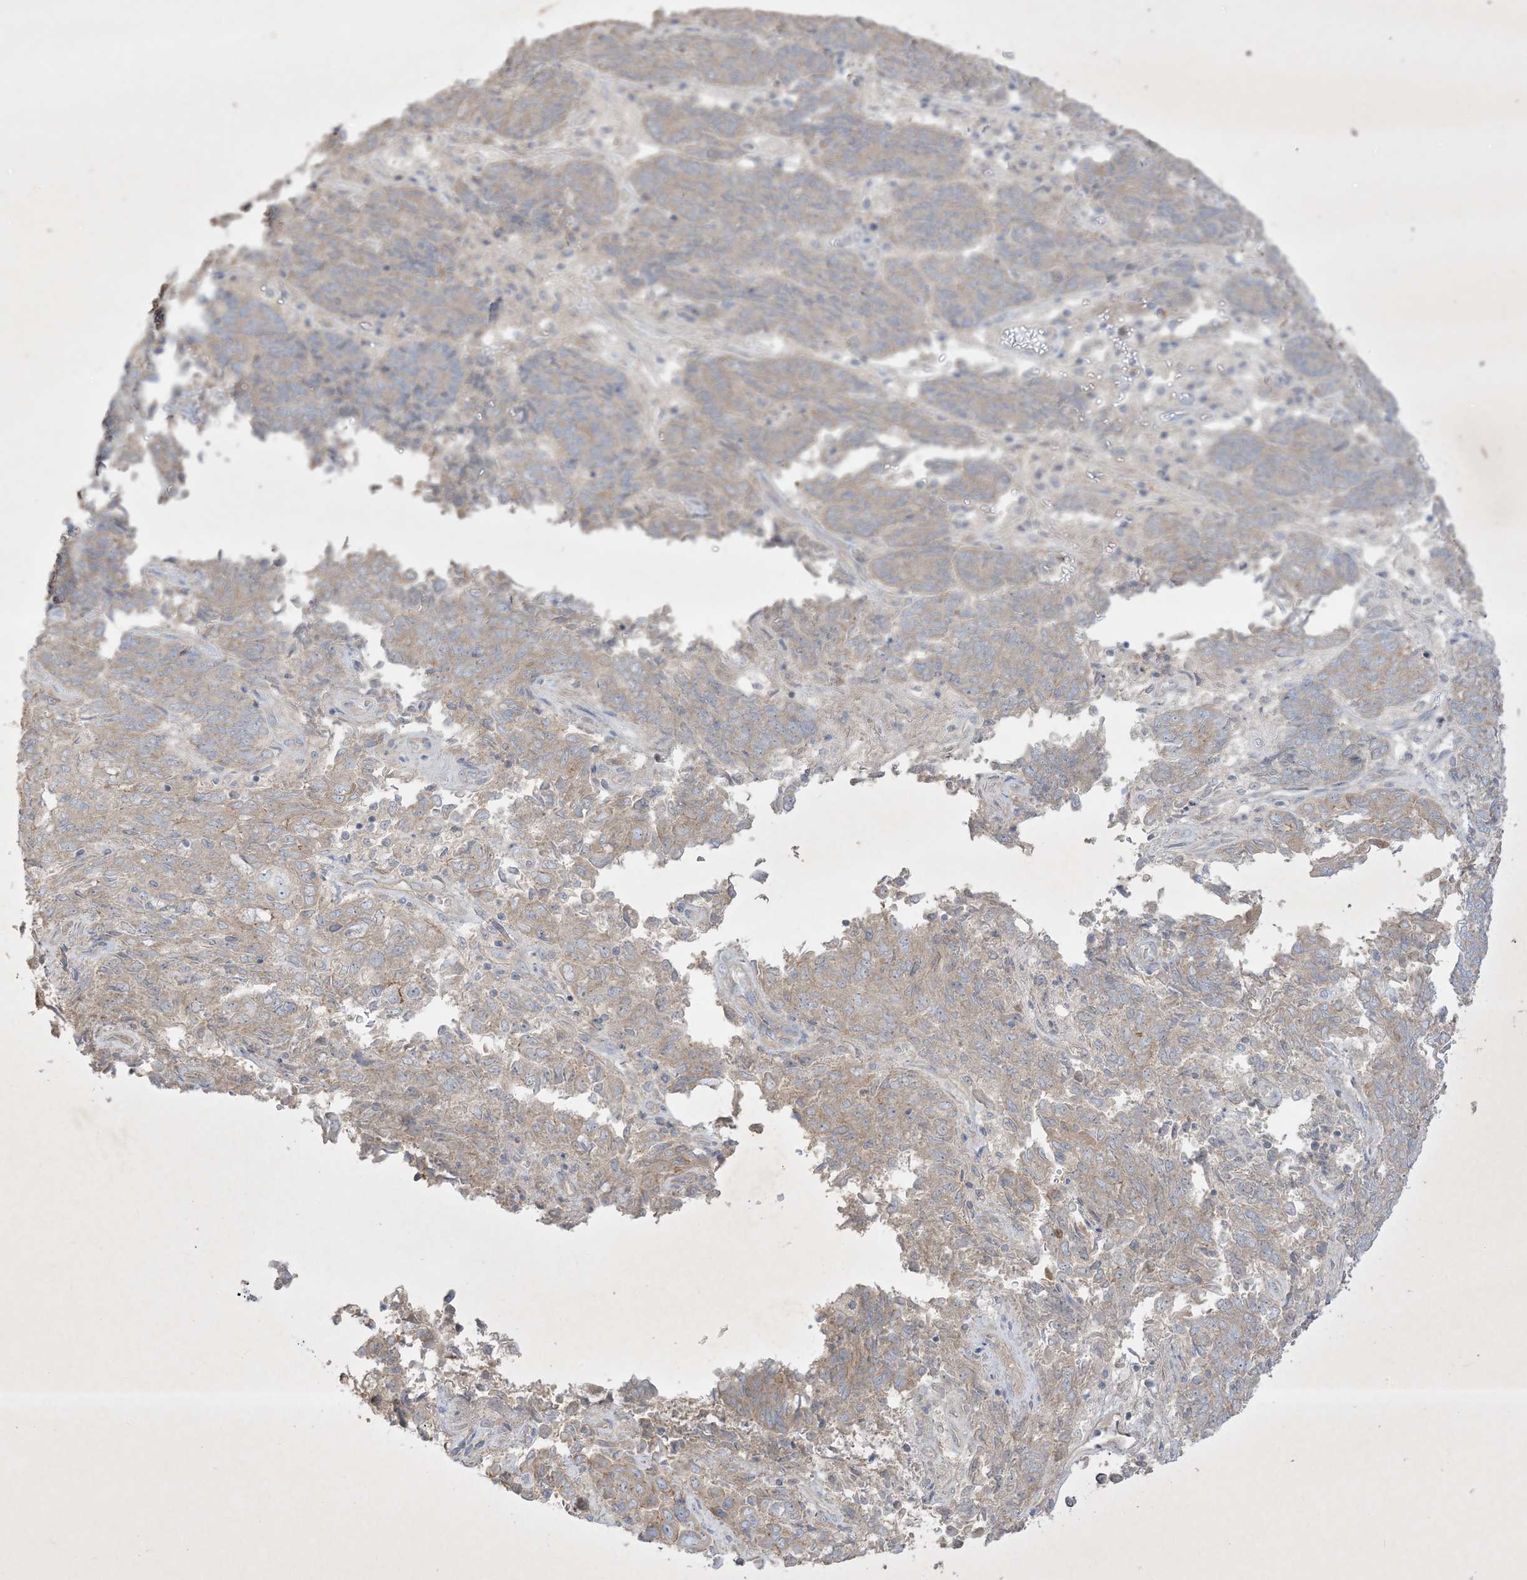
{"staining": {"intensity": "weak", "quantity": "<25%", "location": "cytoplasmic/membranous"}, "tissue": "endometrial cancer", "cell_type": "Tumor cells", "image_type": "cancer", "snomed": [{"axis": "morphology", "description": "Adenocarcinoma, NOS"}, {"axis": "topography", "description": "Endometrium"}], "caption": "This is a histopathology image of immunohistochemistry staining of endometrial adenocarcinoma, which shows no positivity in tumor cells.", "gene": "PLEKHA3", "patient": {"sex": "female", "age": 80}}